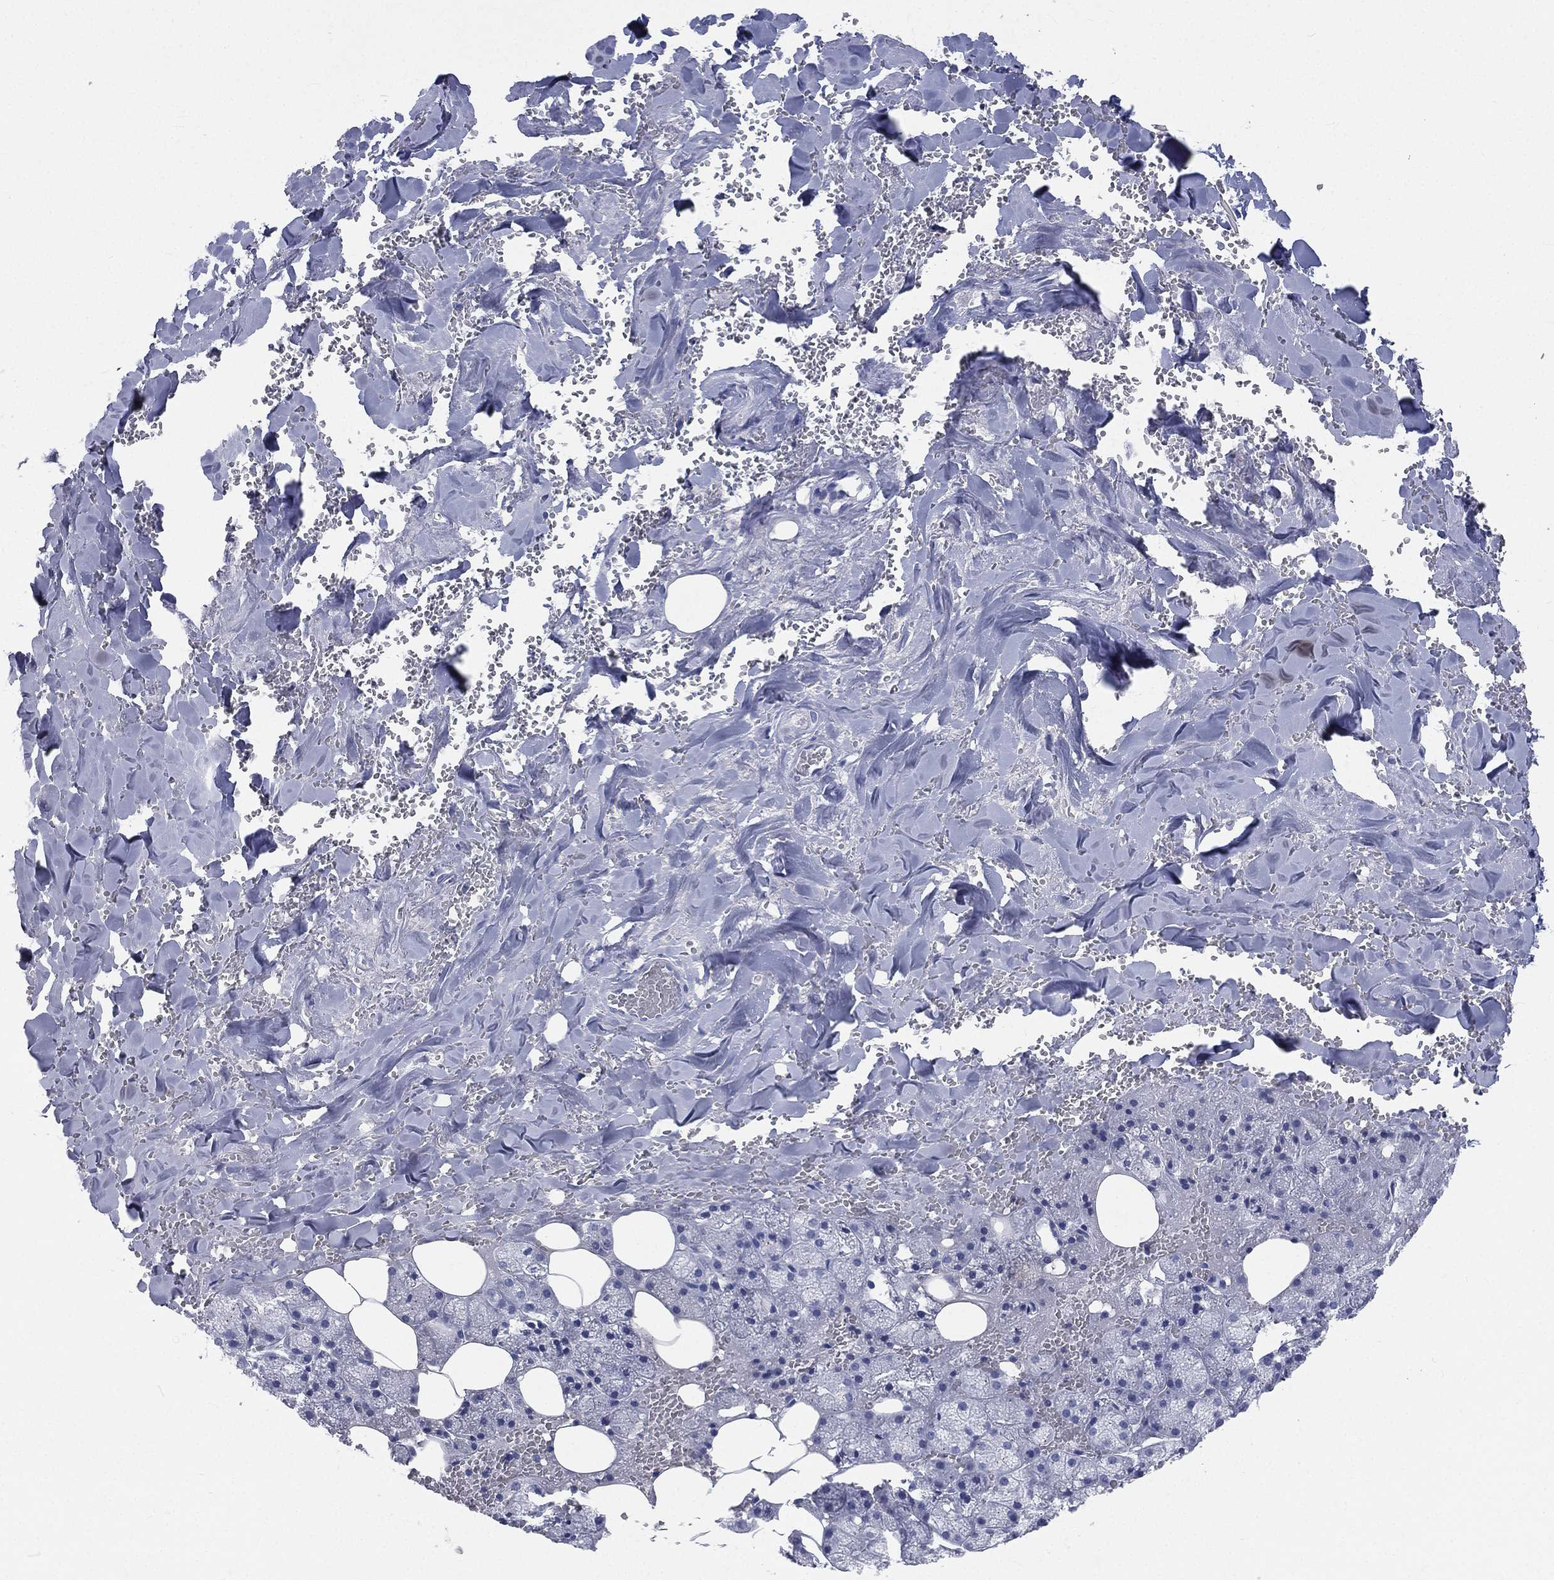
{"staining": {"intensity": "negative", "quantity": "none", "location": "none"}, "tissue": "salivary gland", "cell_type": "Glandular cells", "image_type": "normal", "snomed": [{"axis": "morphology", "description": "Normal tissue, NOS"}, {"axis": "topography", "description": "Salivary gland"}], "caption": "Immunohistochemistry (IHC) micrograph of benign salivary gland stained for a protein (brown), which shows no expression in glandular cells. Brightfield microscopy of immunohistochemistry (IHC) stained with DAB (brown) and hematoxylin (blue), captured at high magnification.", "gene": "CD3D", "patient": {"sex": "male", "age": 38}}